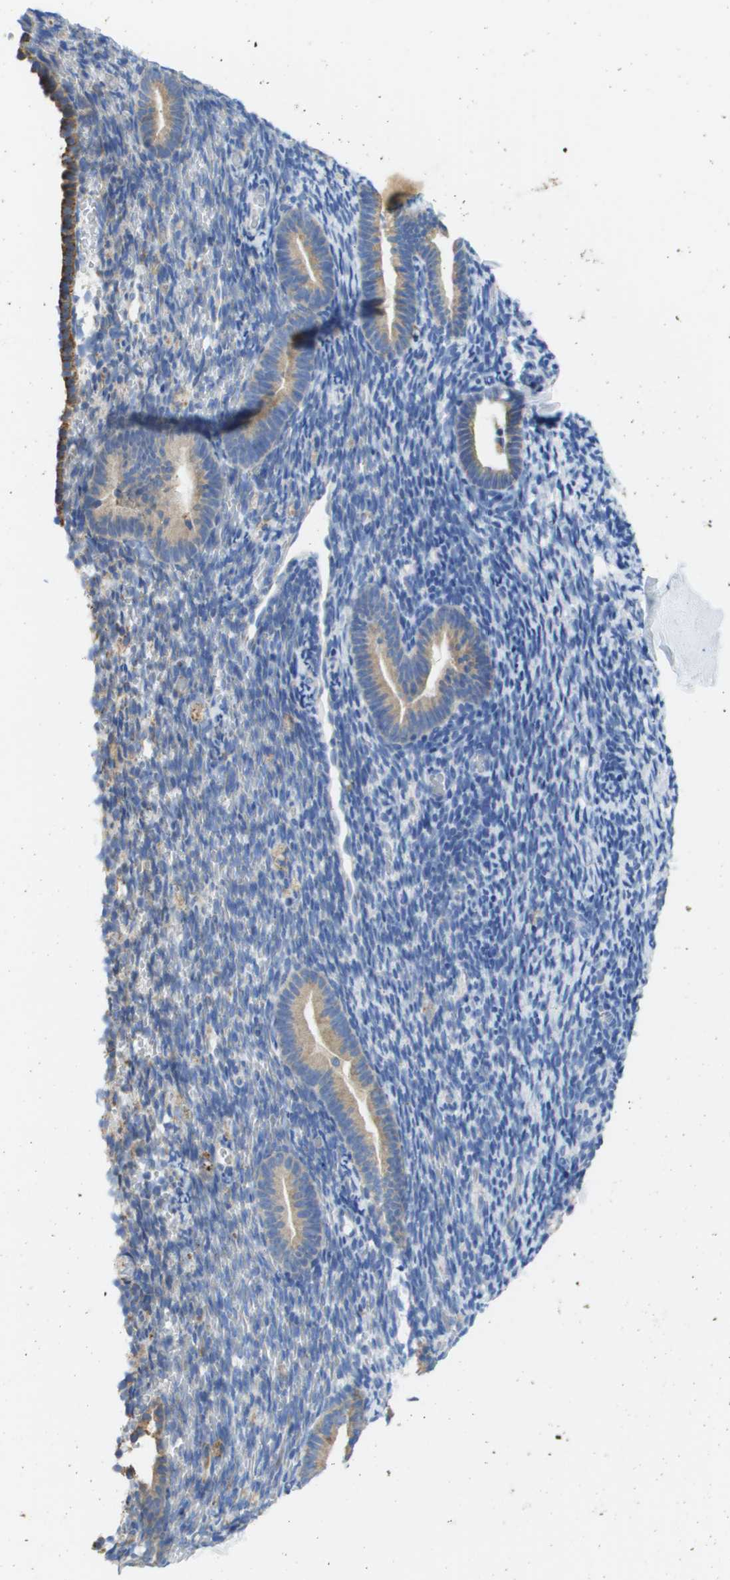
{"staining": {"intensity": "negative", "quantity": "none", "location": "none"}, "tissue": "endometrium", "cell_type": "Cells in endometrial stroma", "image_type": "normal", "snomed": [{"axis": "morphology", "description": "Normal tissue, NOS"}, {"axis": "topography", "description": "Endometrium"}], "caption": "DAB (3,3'-diaminobenzidine) immunohistochemical staining of benign endometrium shows no significant staining in cells in endometrial stroma.", "gene": "SDR42E1", "patient": {"sex": "female", "age": 51}}